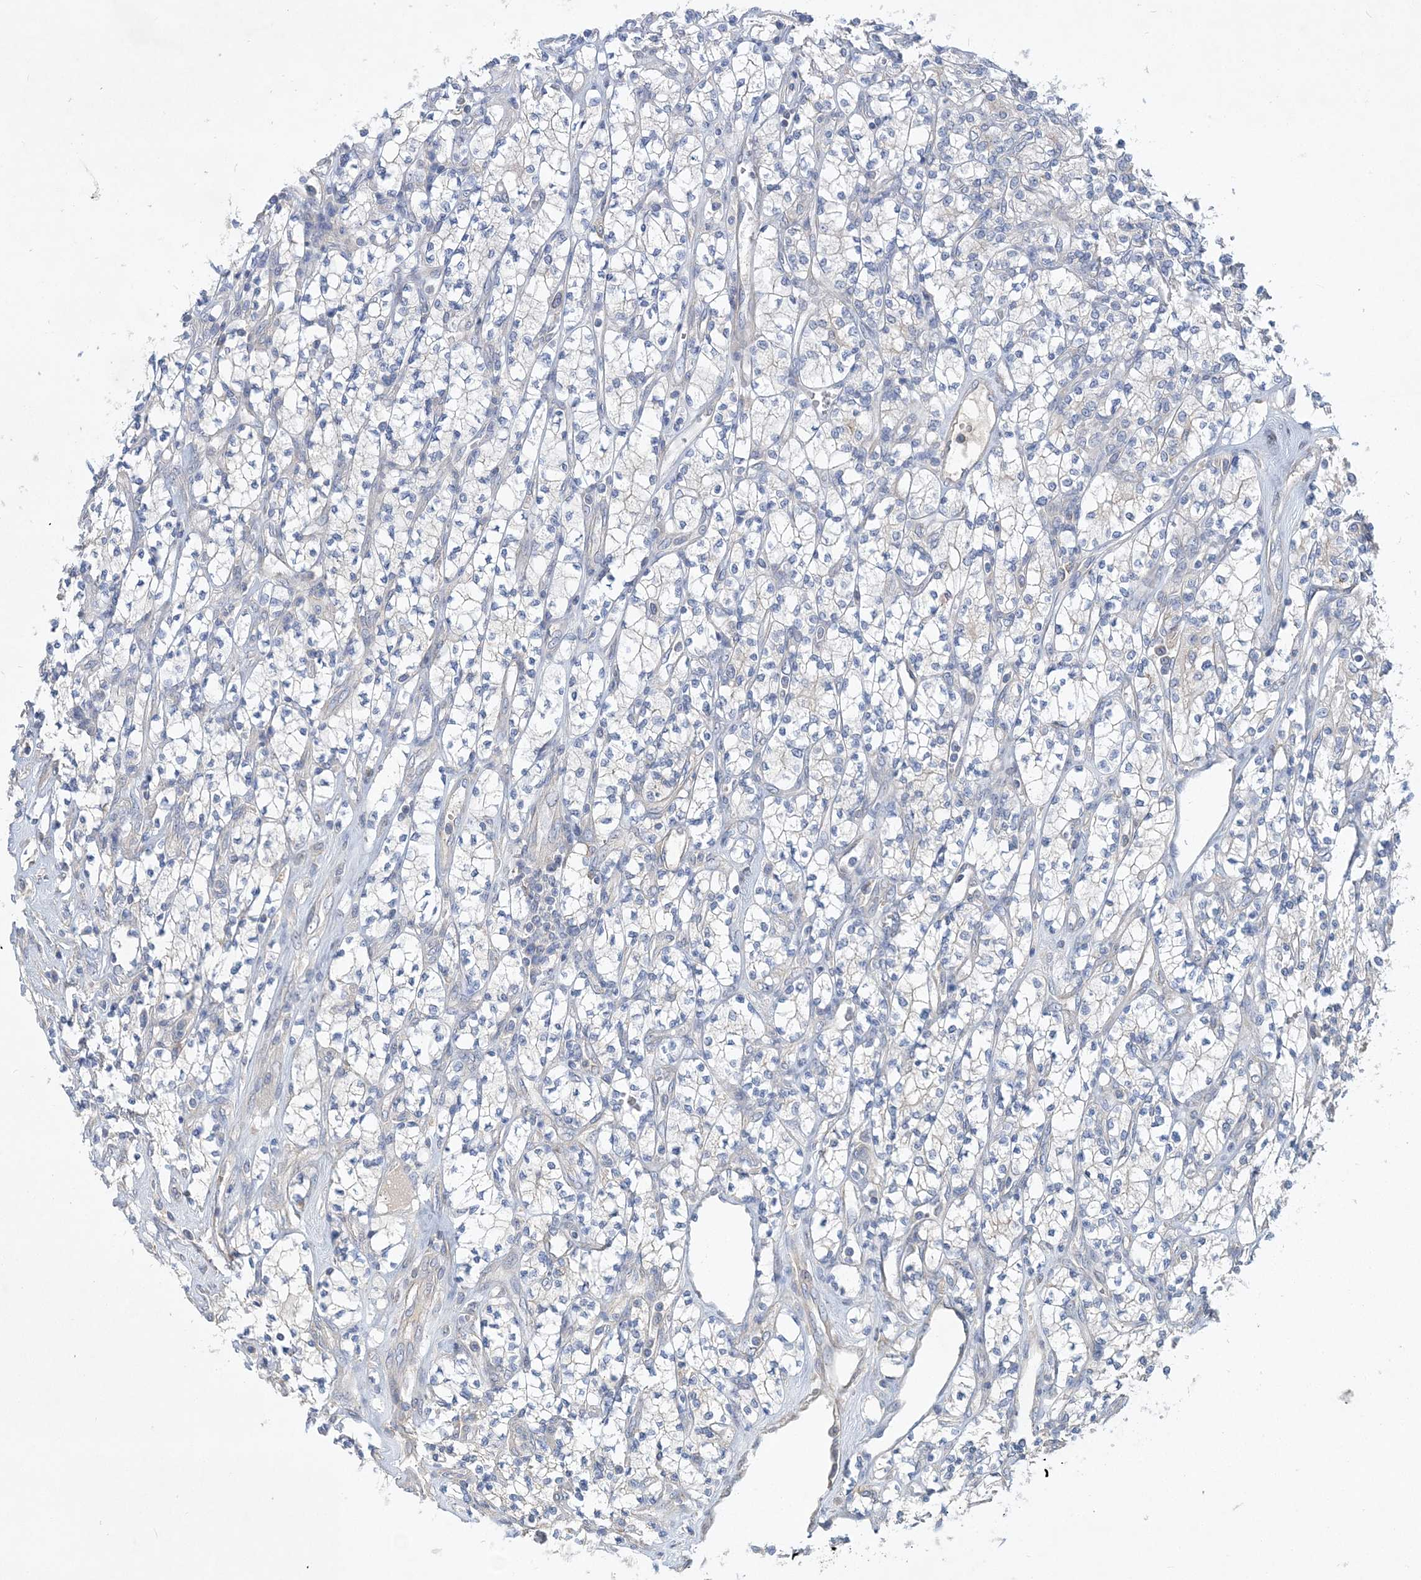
{"staining": {"intensity": "negative", "quantity": "none", "location": "none"}, "tissue": "renal cancer", "cell_type": "Tumor cells", "image_type": "cancer", "snomed": [{"axis": "morphology", "description": "Adenocarcinoma, NOS"}, {"axis": "topography", "description": "Kidney"}], "caption": "Immunohistochemistry (IHC) of renal adenocarcinoma shows no positivity in tumor cells. (Immunohistochemistry, brightfield microscopy, high magnification).", "gene": "ANKRD35", "patient": {"sex": "male", "age": 77}}